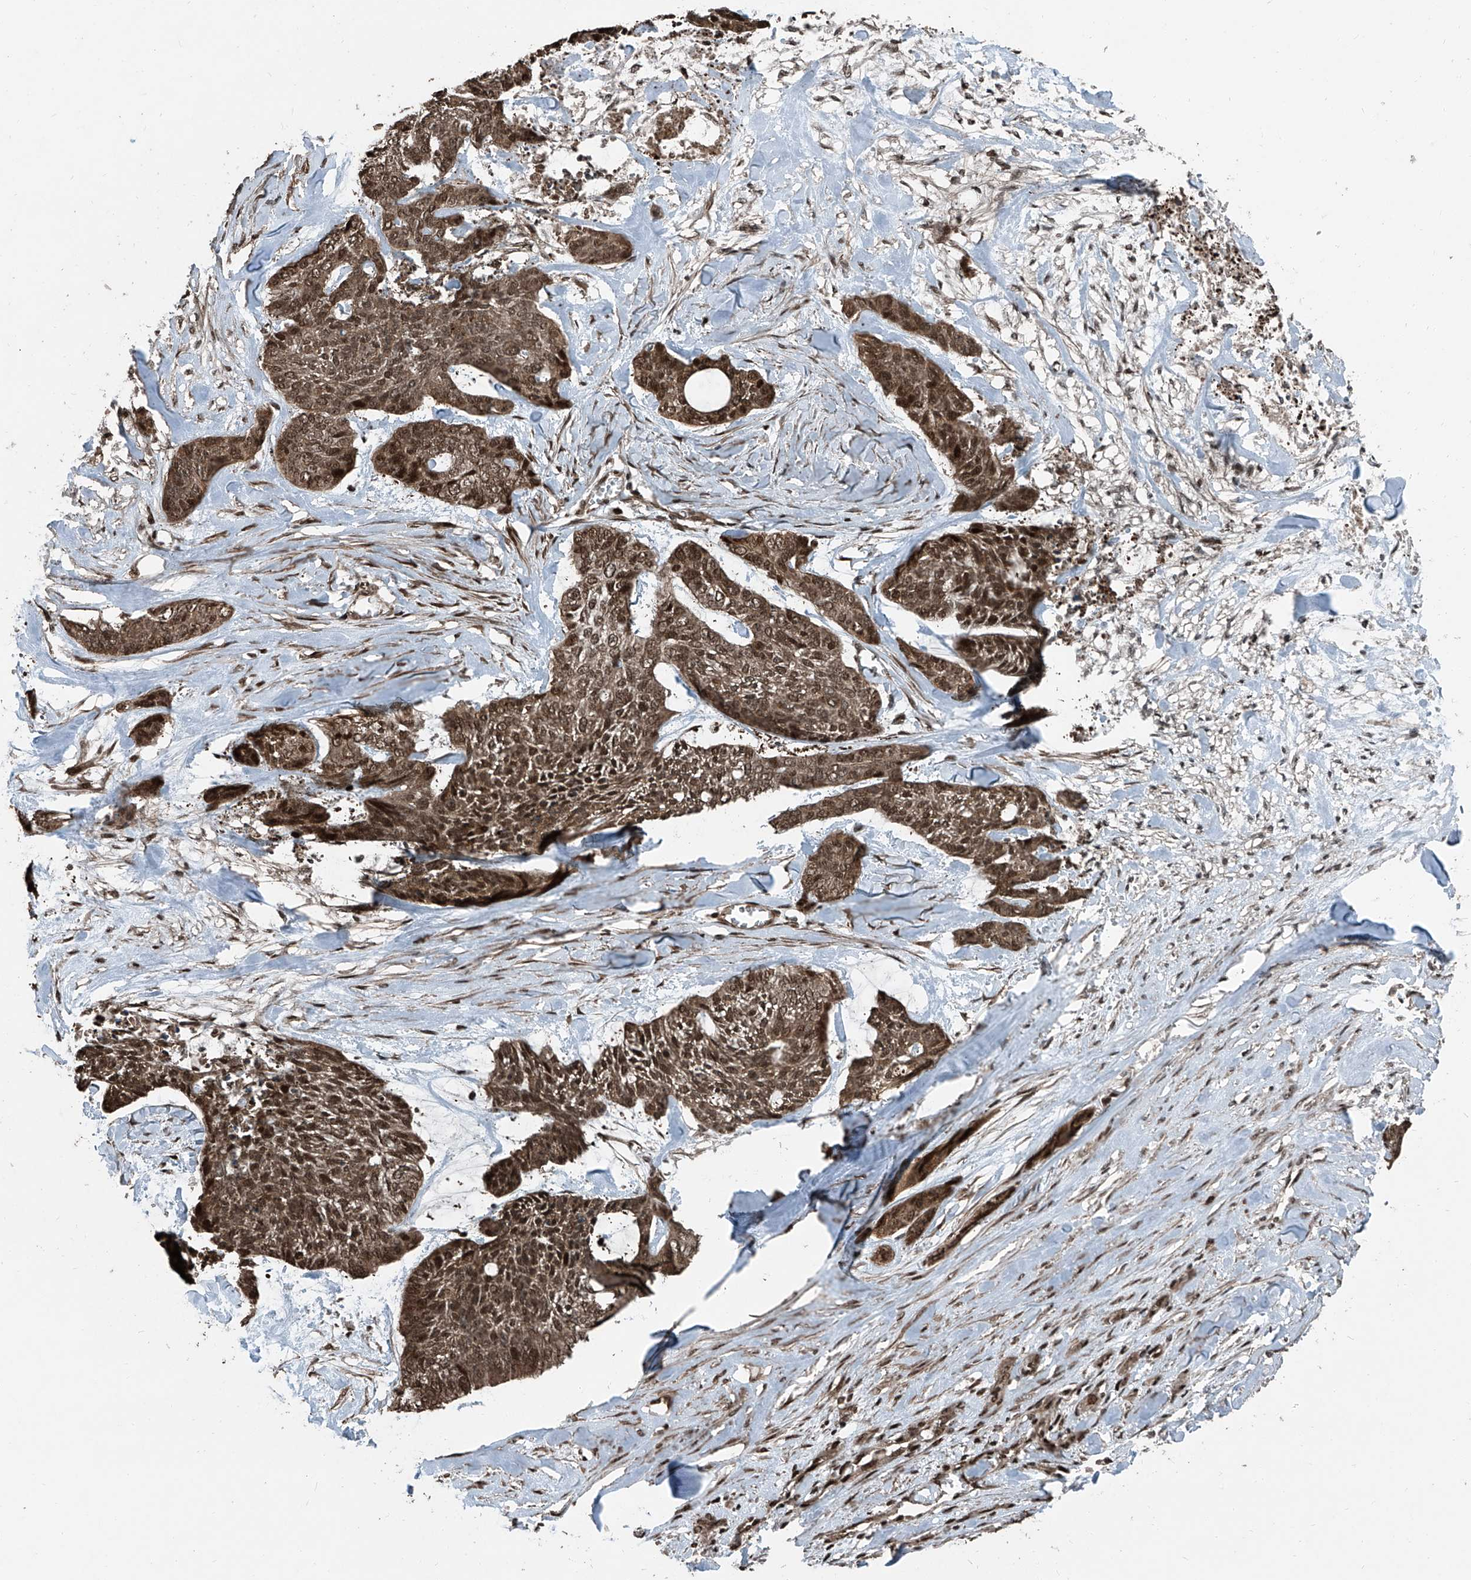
{"staining": {"intensity": "moderate", "quantity": ">75%", "location": "cytoplasmic/membranous,nuclear"}, "tissue": "skin cancer", "cell_type": "Tumor cells", "image_type": "cancer", "snomed": [{"axis": "morphology", "description": "Basal cell carcinoma"}, {"axis": "topography", "description": "Skin"}], "caption": "An immunohistochemistry (IHC) micrograph of neoplastic tissue is shown. Protein staining in brown labels moderate cytoplasmic/membranous and nuclear positivity in skin cancer (basal cell carcinoma) within tumor cells.", "gene": "ZNF570", "patient": {"sex": "female", "age": 64}}